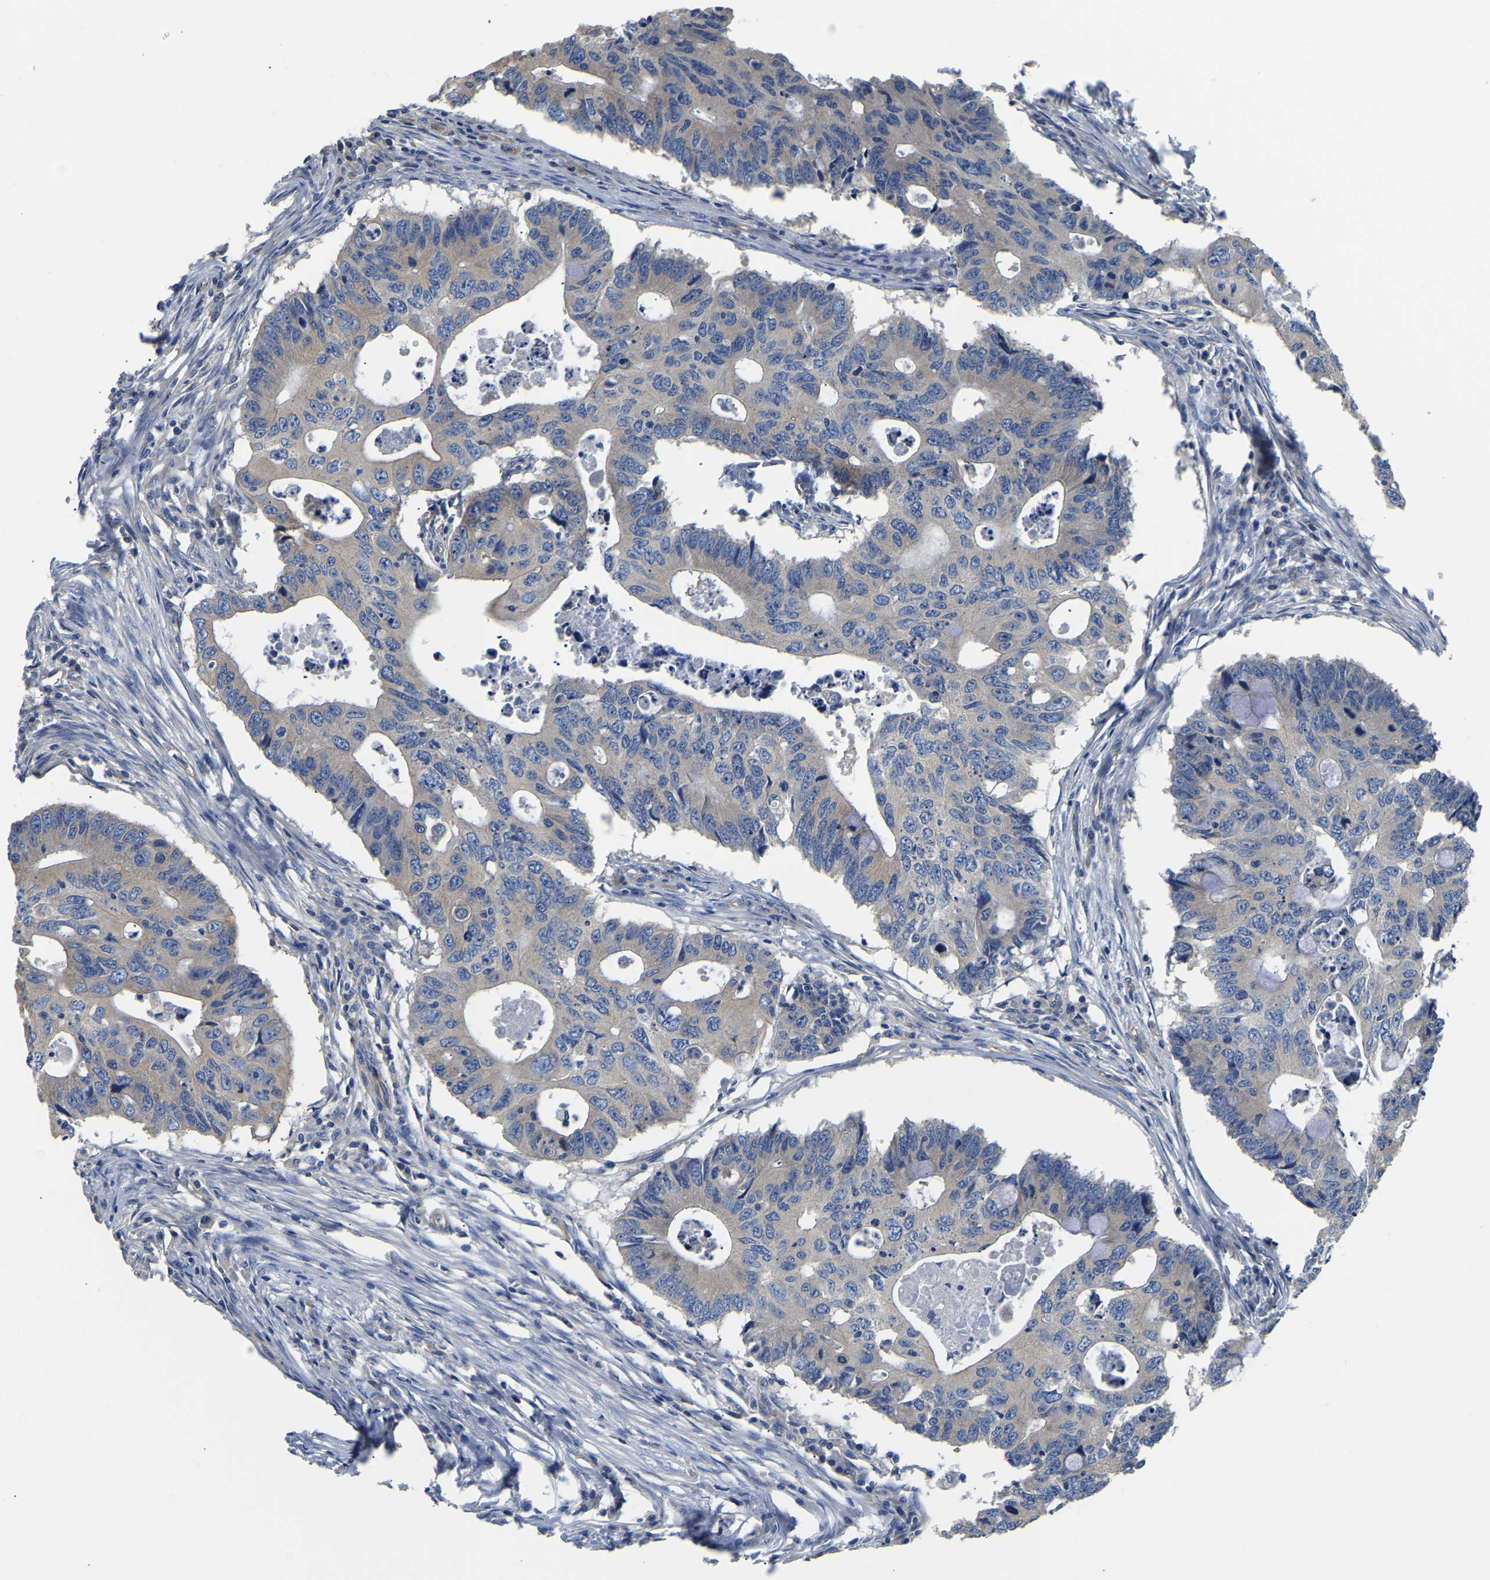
{"staining": {"intensity": "negative", "quantity": "none", "location": "none"}, "tissue": "colorectal cancer", "cell_type": "Tumor cells", "image_type": "cancer", "snomed": [{"axis": "morphology", "description": "Adenocarcinoma, NOS"}, {"axis": "topography", "description": "Colon"}], "caption": "Immunohistochemistry (IHC) image of neoplastic tissue: colorectal cancer stained with DAB exhibits no significant protein expression in tumor cells.", "gene": "CSDE1", "patient": {"sex": "male", "age": 71}}